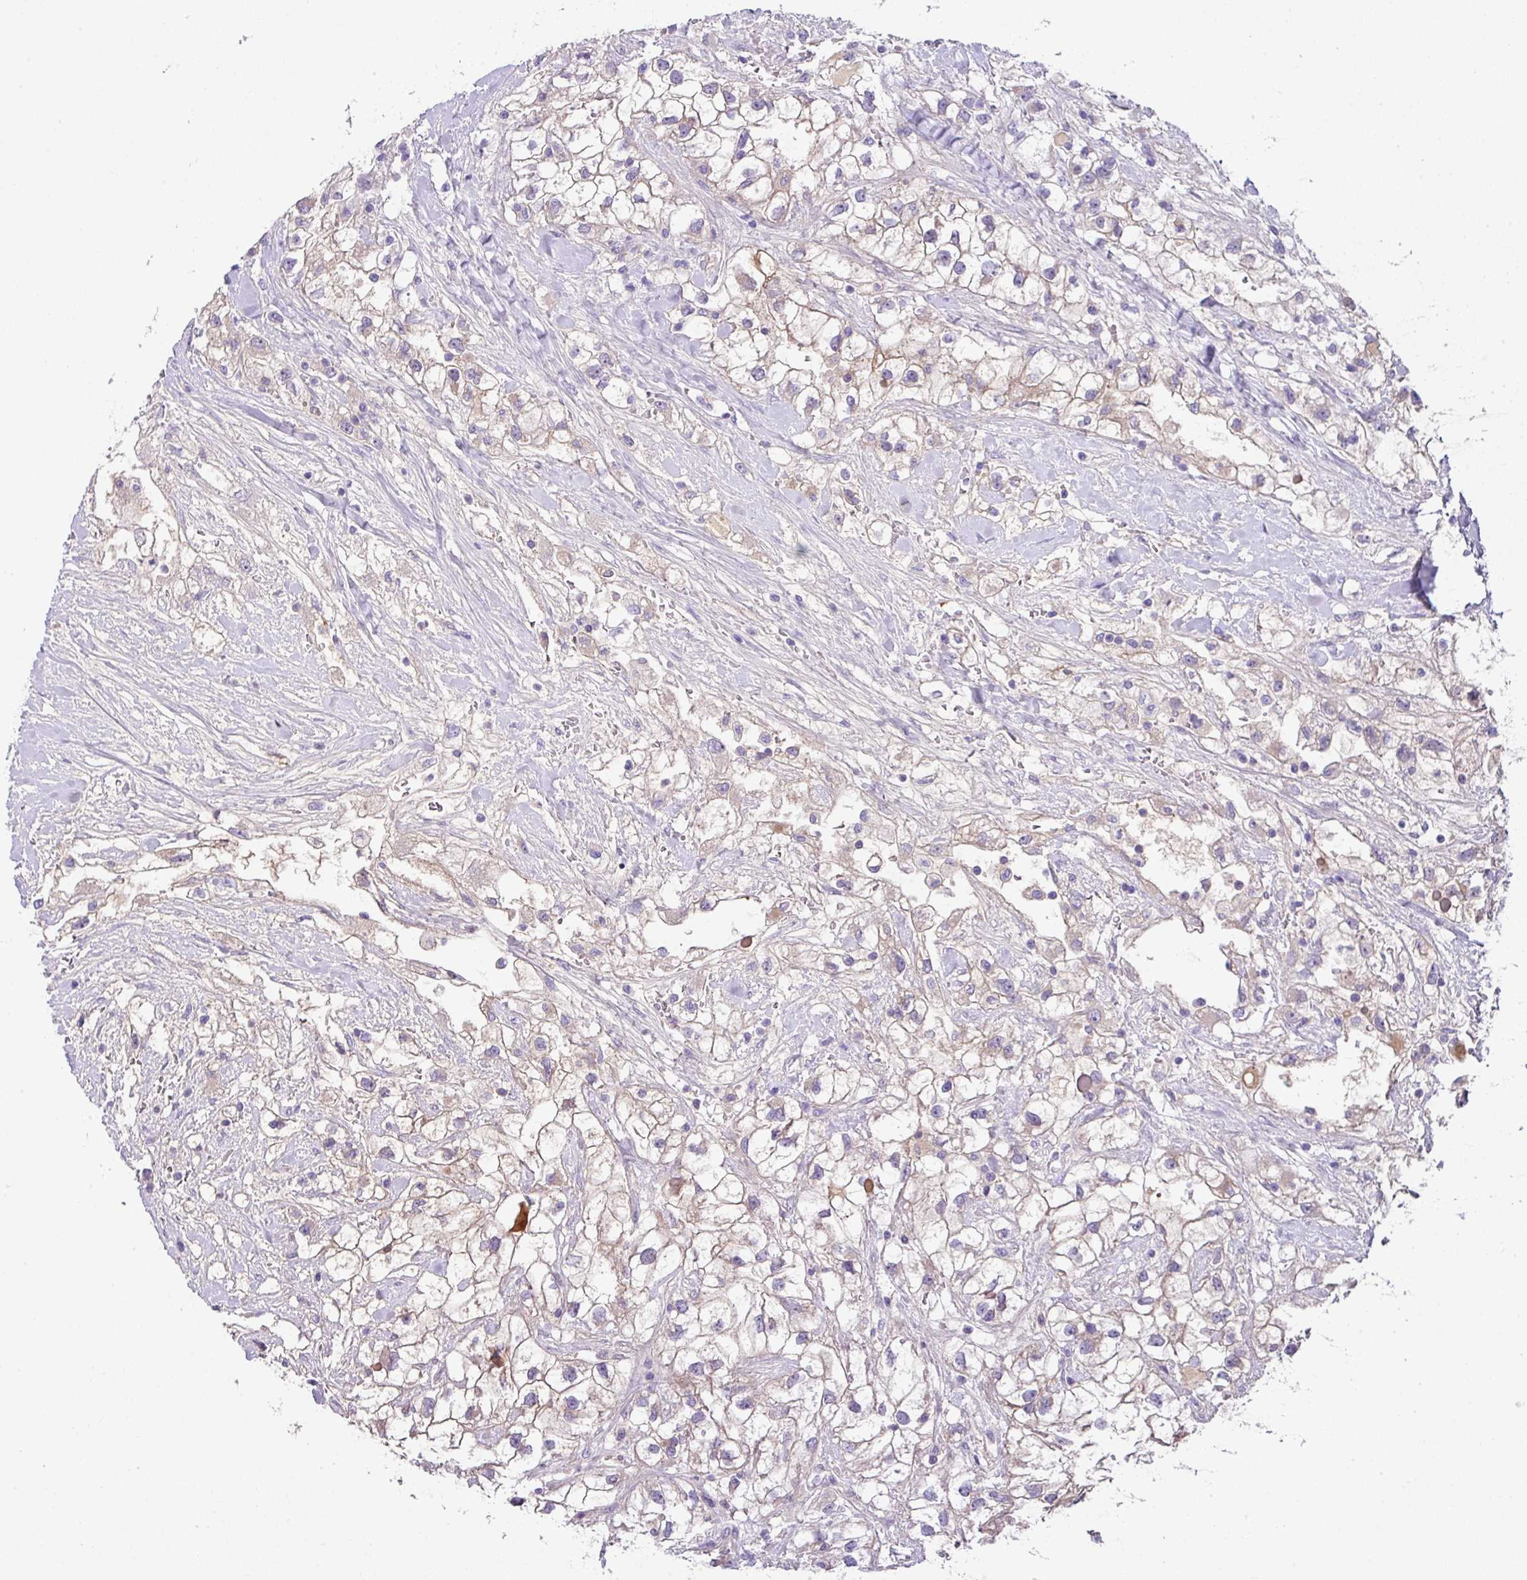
{"staining": {"intensity": "negative", "quantity": "none", "location": "none"}, "tissue": "renal cancer", "cell_type": "Tumor cells", "image_type": "cancer", "snomed": [{"axis": "morphology", "description": "Adenocarcinoma, NOS"}, {"axis": "topography", "description": "Kidney"}], "caption": "Human renal cancer (adenocarcinoma) stained for a protein using immunohistochemistry shows no staining in tumor cells.", "gene": "DNAL1", "patient": {"sex": "male", "age": 59}}